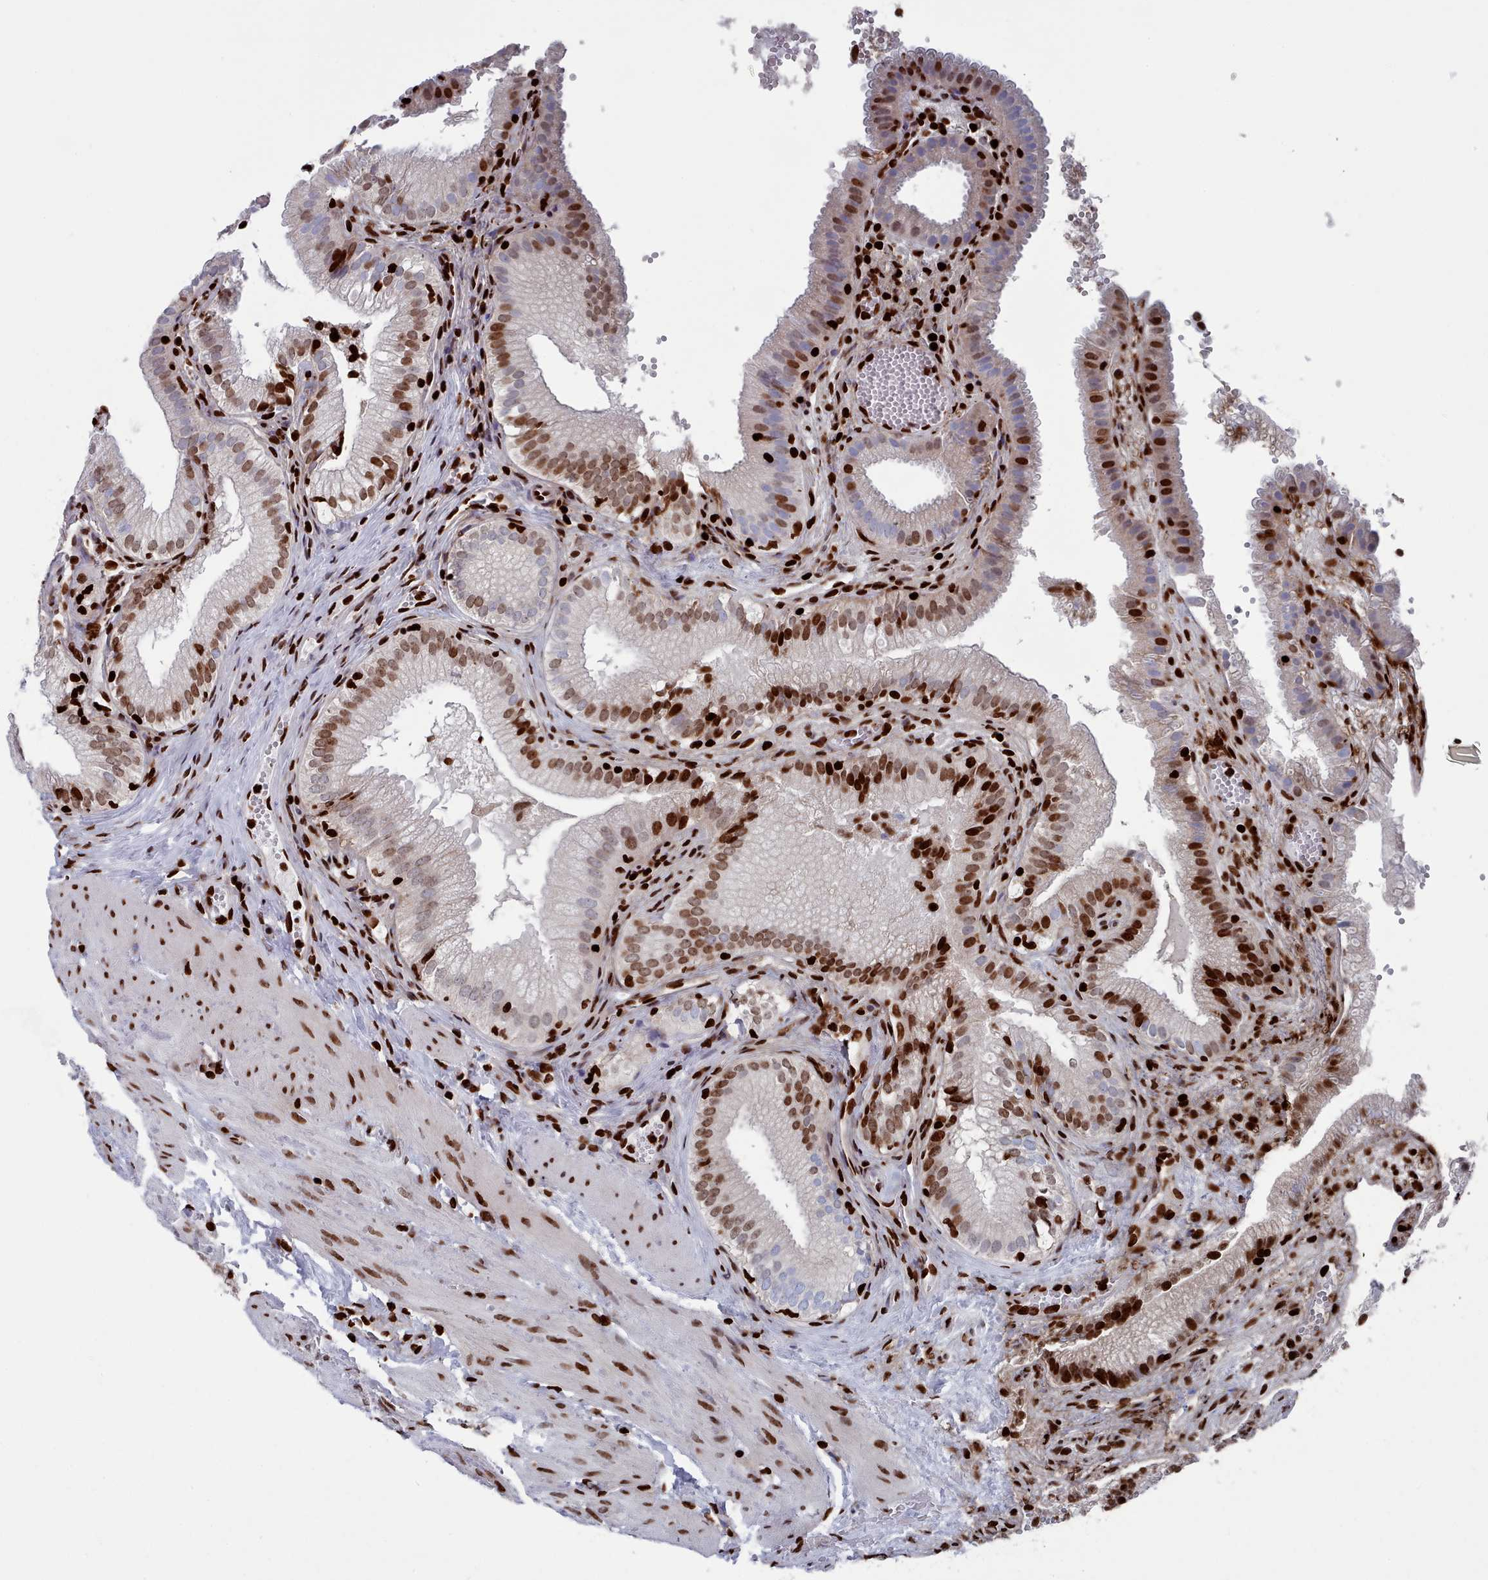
{"staining": {"intensity": "strong", "quantity": "25%-75%", "location": "nuclear"}, "tissue": "gallbladder", "cell_type": "Glandular cells", "image_type": "normal", "snomed": [{"axis": "morphology", "description": "Normal tissue, NOS"}, {"axis": "topography", "description": "Gallbladder"}], "caption": "This micrograph demonstrates IHC staining of normal human gallbladder, with high strong nuclear staining in approximately 25%-75% of glandular cells.", "gene": "PCDHB11", "patient": {"sex": "female", "age": 30}}